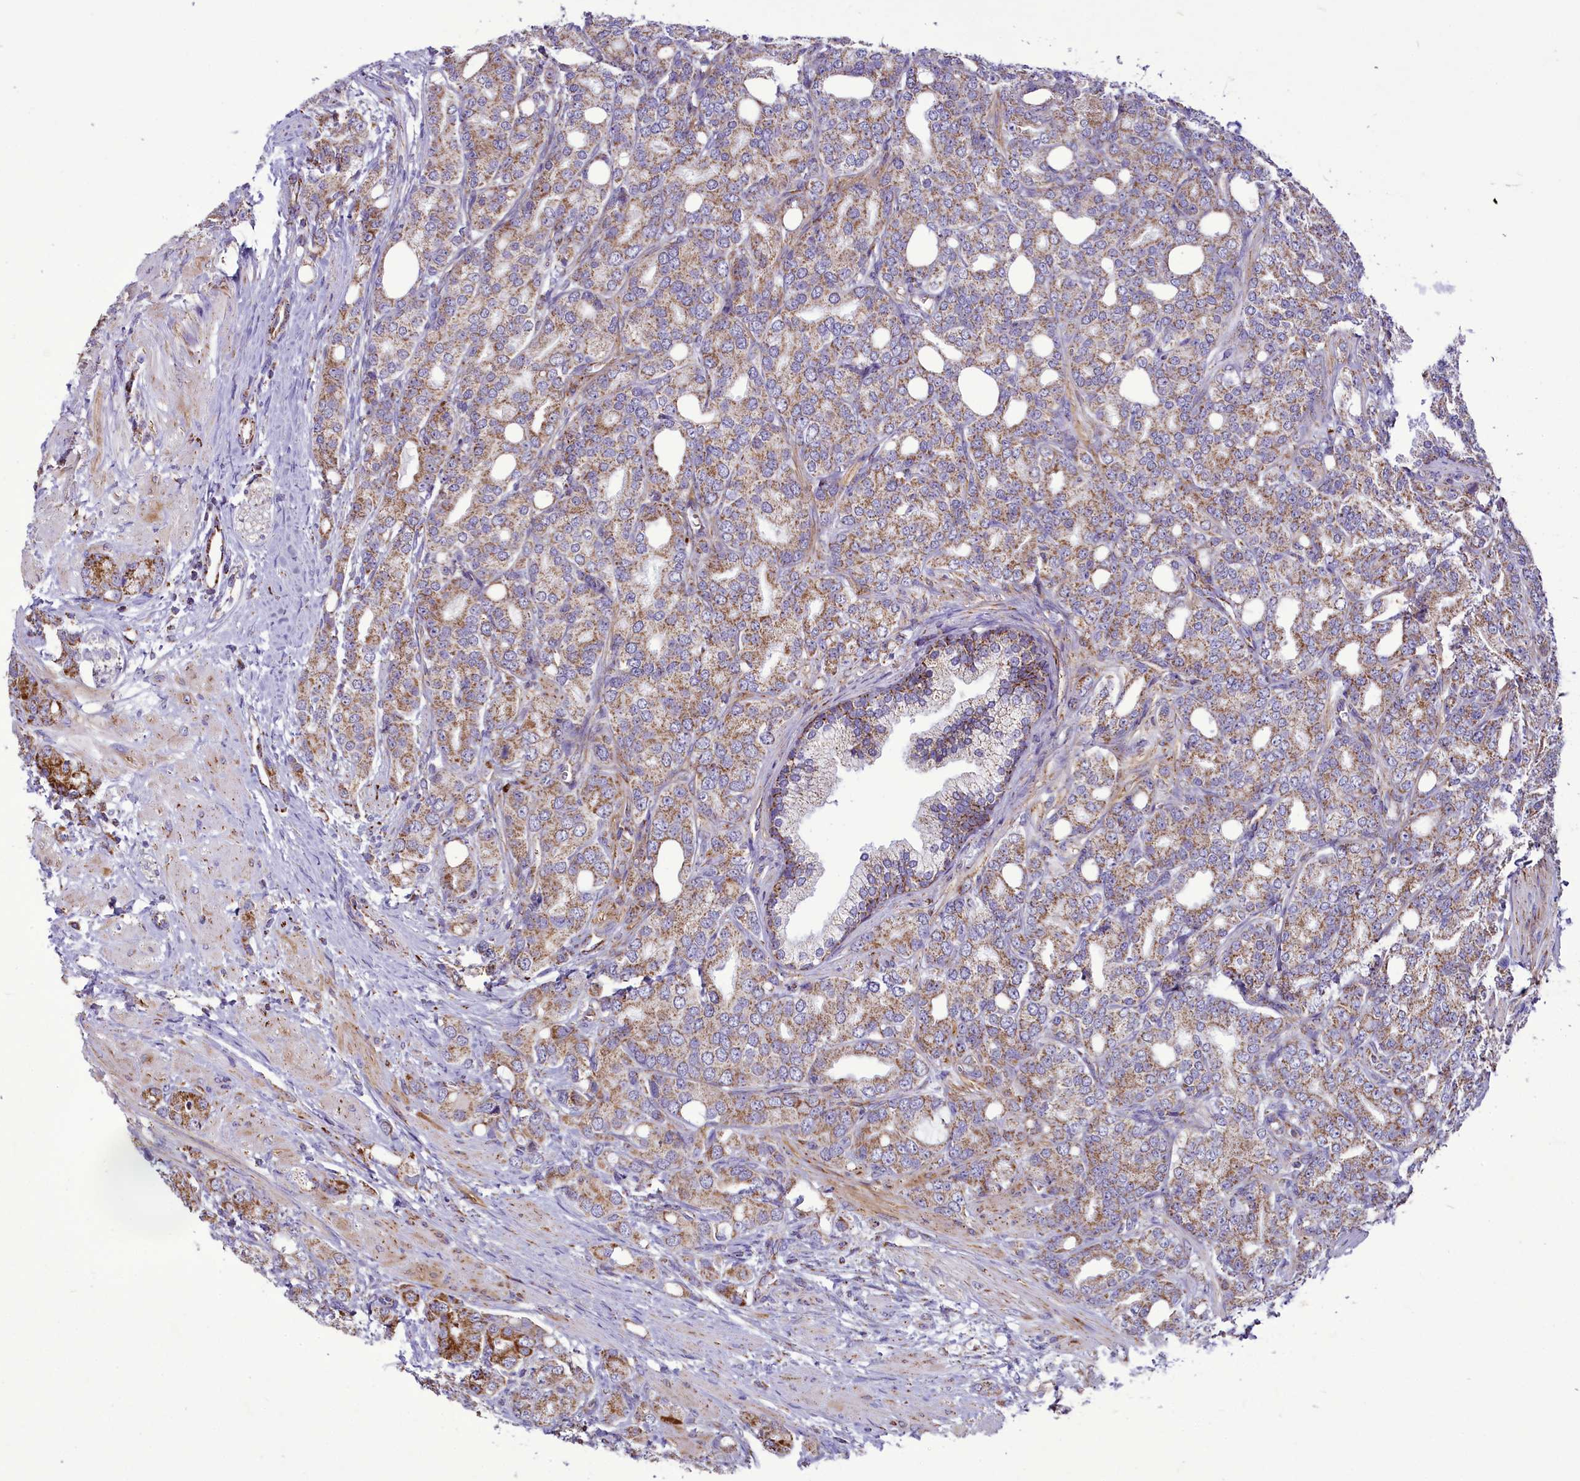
{"staining": {"intensity": "strong", "quantity": "<25%", "location": "cytoplasmic/membranous"}, "tissue": "prostate cancer", "cell_type": "Tumor cells", "image_type": "cancer", "snomed": [{"axis": "morphology", "description": "Adenocarcinoma, High grade"}, {"axis": "topography", "description": "Prostate"}], "caption": "High-grade adenocarcinoma (prostate) stained with a brown dye demonstrates strong cytoplasmic/membranous positive positivity in approximately <25% of tumor cells.", "gene": "ICA1L", "patient": {"sex": "male", "age": 62}}